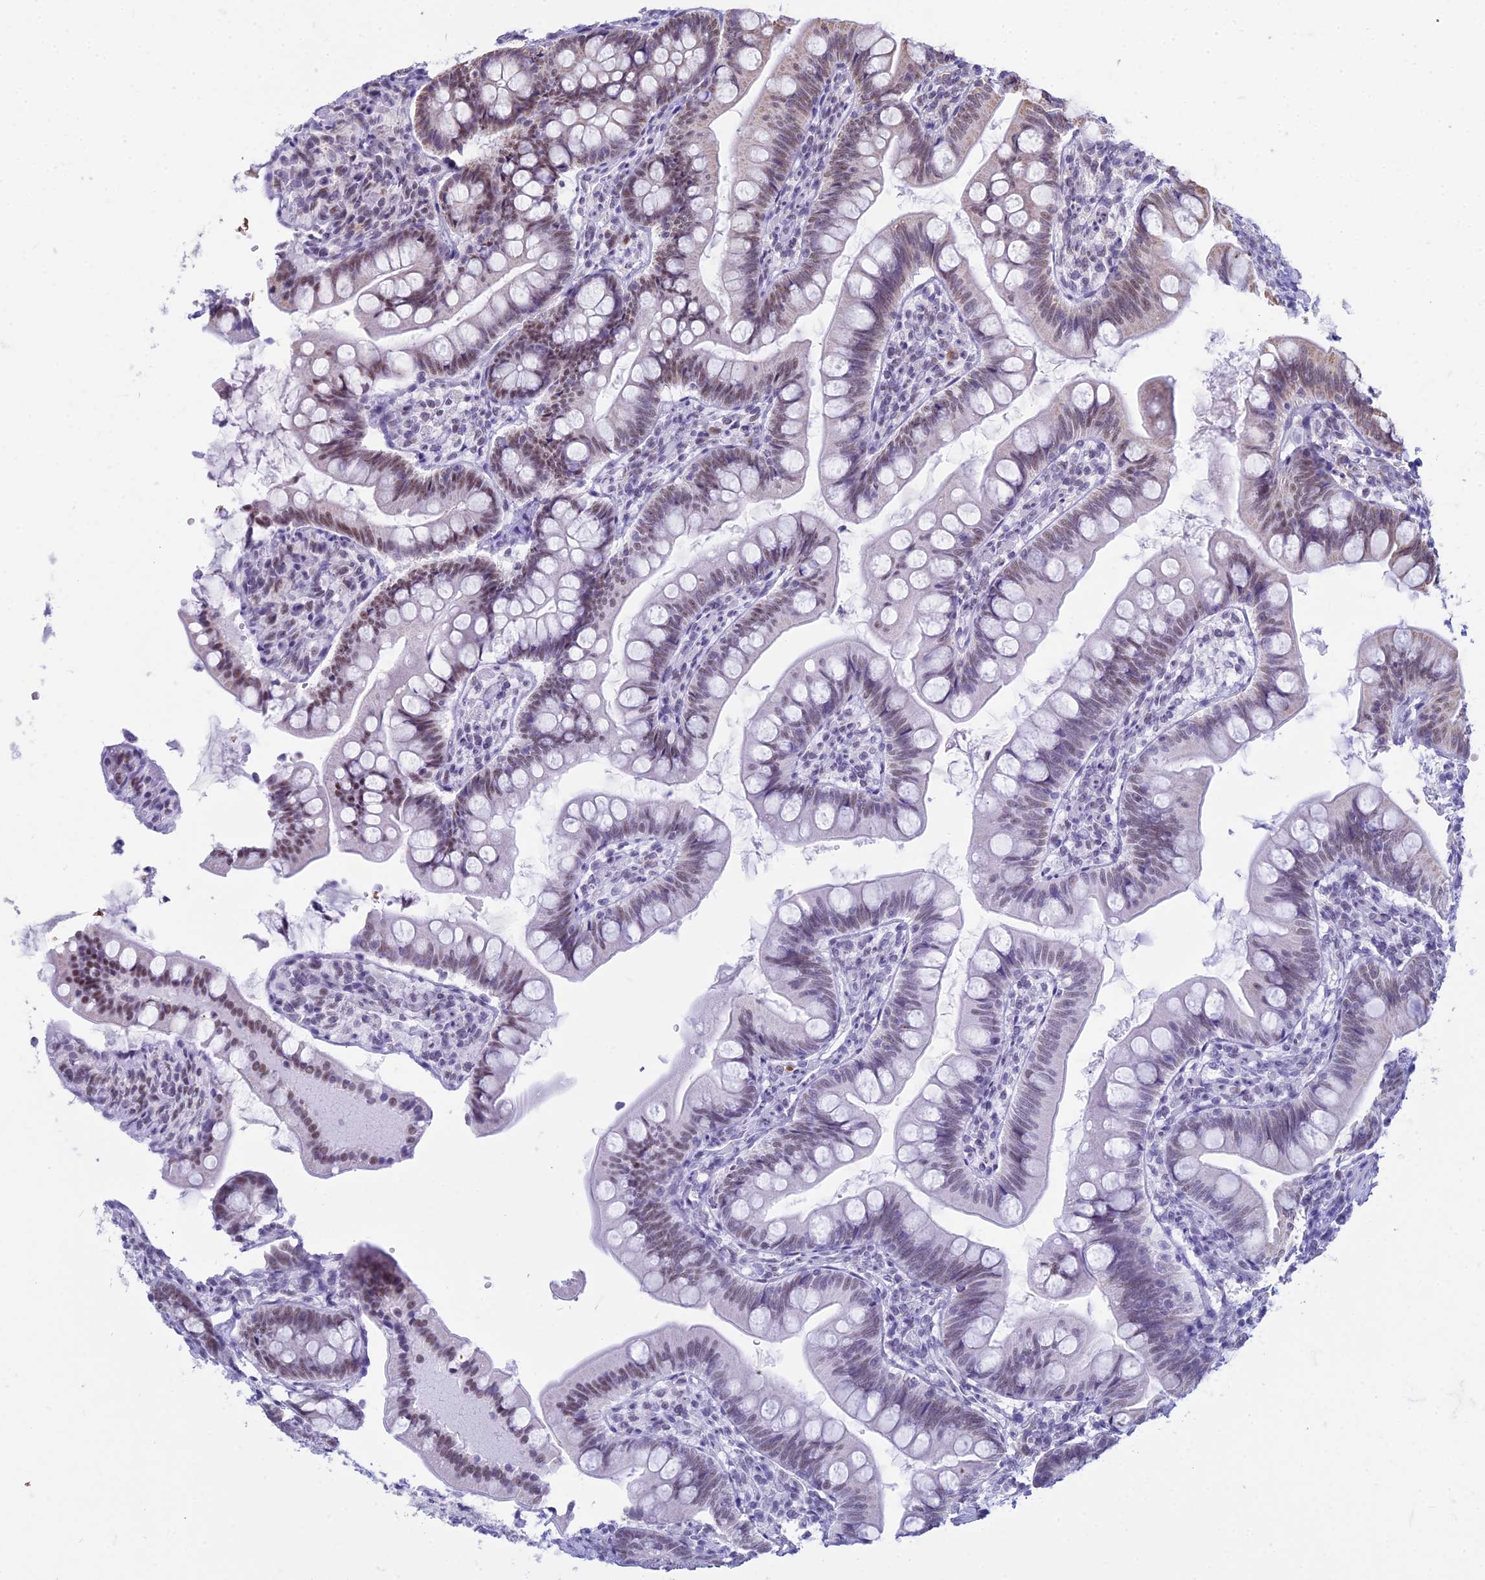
{"staining": {"intensity": "moderate", "quantity": "25%-75%", "location": "nuclear"}, "tissue": "small intestine", "cell_type": "Glandular cells", "image_type": "normal", "snomed": [{"axis": "morphology", "description": "Normal tissue, NOS"}, {"axis": "topography", "description": "Small intestine"}], "caption": "IHC (DAB) staining of benign small intestine shows moderate nuclear protein expression in about 25%-75% of glandular cells. Using DAB (3,3'-diaminobenzidine) (brown) and hematoxylin (blue) stains, captured at high magnification using brightfield microscopy.", "gene": "KLF14", "patient": {"sex": "male", "age": 7}}